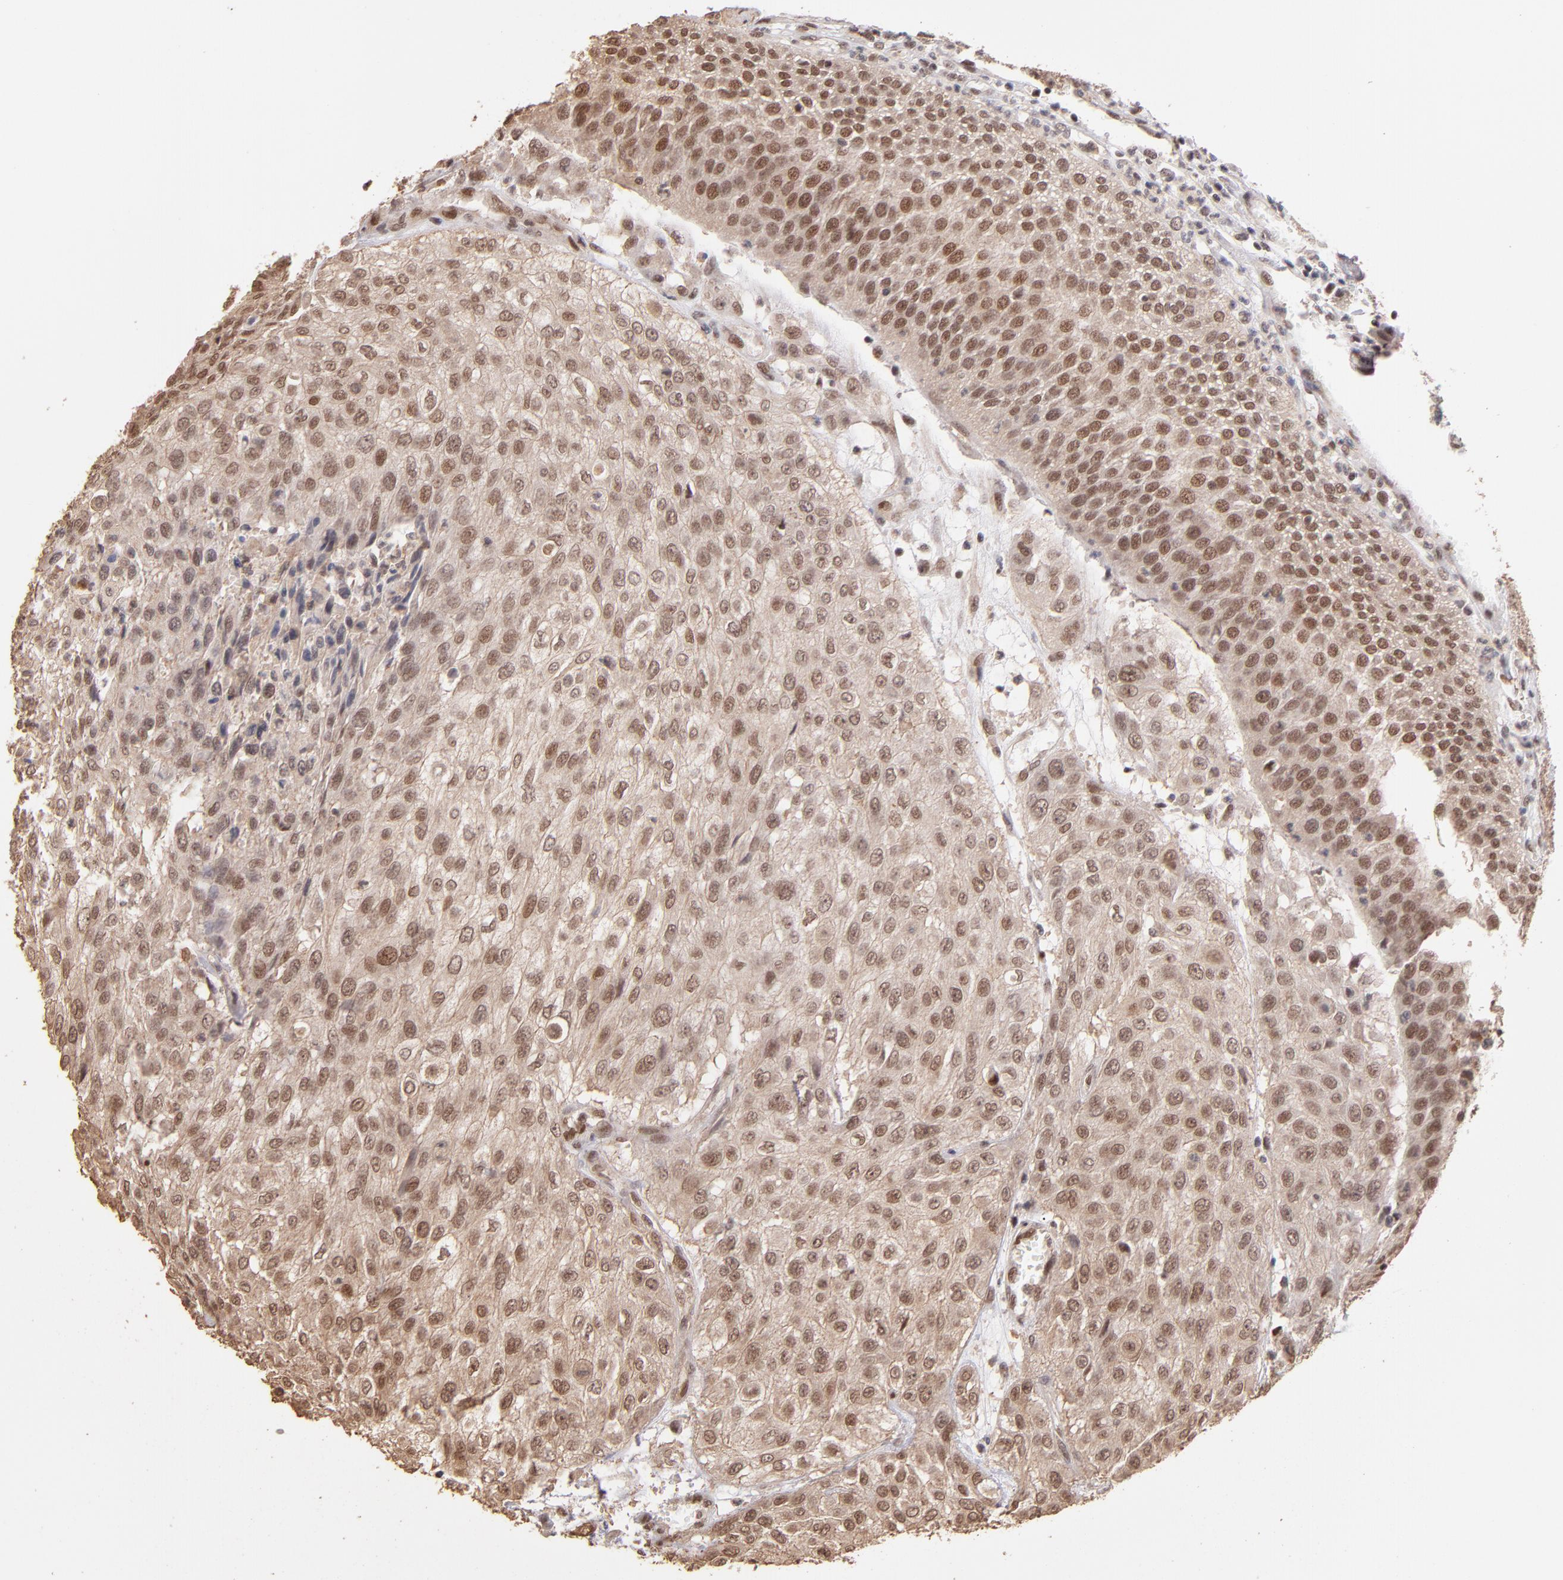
{"staining": {"intensity": "moderate", "quantity": ">75%", "location": "nuclear"}, "tissue": "urothelial cancer", "cell_type": "Tumor cells", "image_type": "cancer", "snomed": [{"axis": "morphology", "description": "Urothelial carcinoma, High grade"}, {"axis": "topography", "description": "Urinary bladder"}], "caption": "Protein staining of urothelial carcinoma (high-grade) tissue demonstrates moderate nuclear staining in approximately >75% of tumor cells.", "gene": "TERF2", "patient": {"sex": "male", "age": 57}}